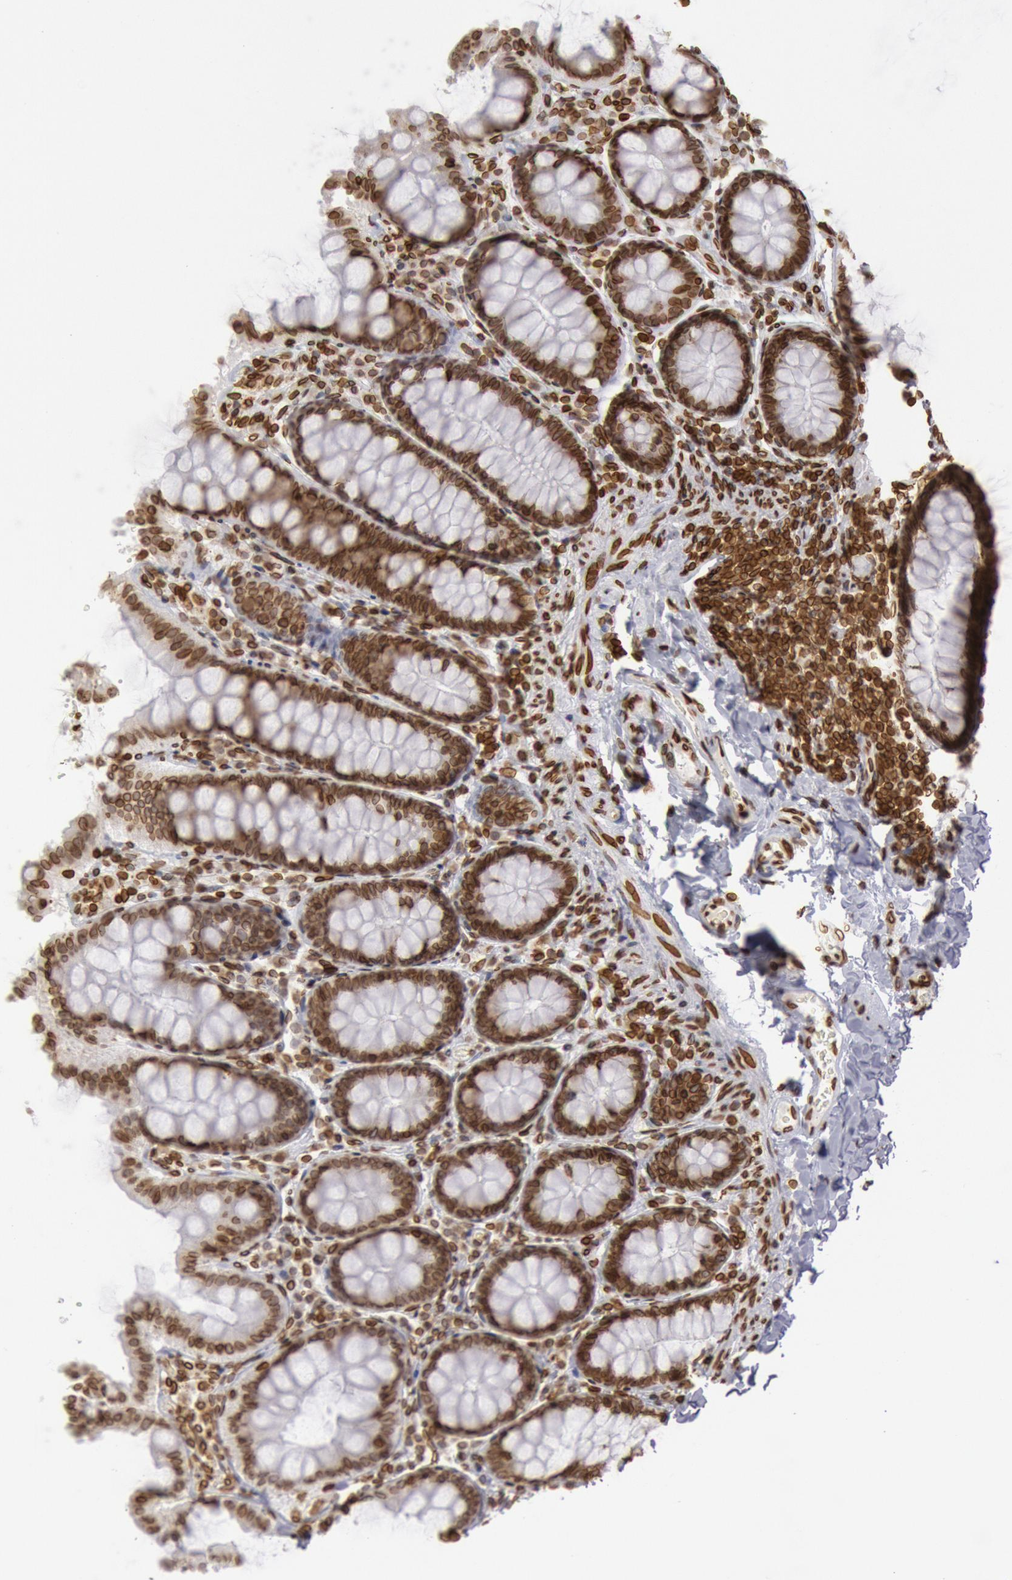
{"staining": {"intensity": "strong", "quantity": ">75%", "location": "cytoplasmic/membranous,nuclear"}, "tissue": "colon", "cell_type": "Endothelial cells", "image_type": "normal", "snomed": [{"axis": "morphology", "description": "Normal tissue, NOS"}, {"axis": "topography", "description": "Colon"}], "caption": "Immunohistochemistry (DAB (3,3'-diaminobenzidine)) staining of benign human colon exhibits strong cytoplasmic/membranous,nuclear protein expression in approximately >75% of endothelial cells.", "gene": "SUN2", "patient": {"sex": "female", "age": 61}}